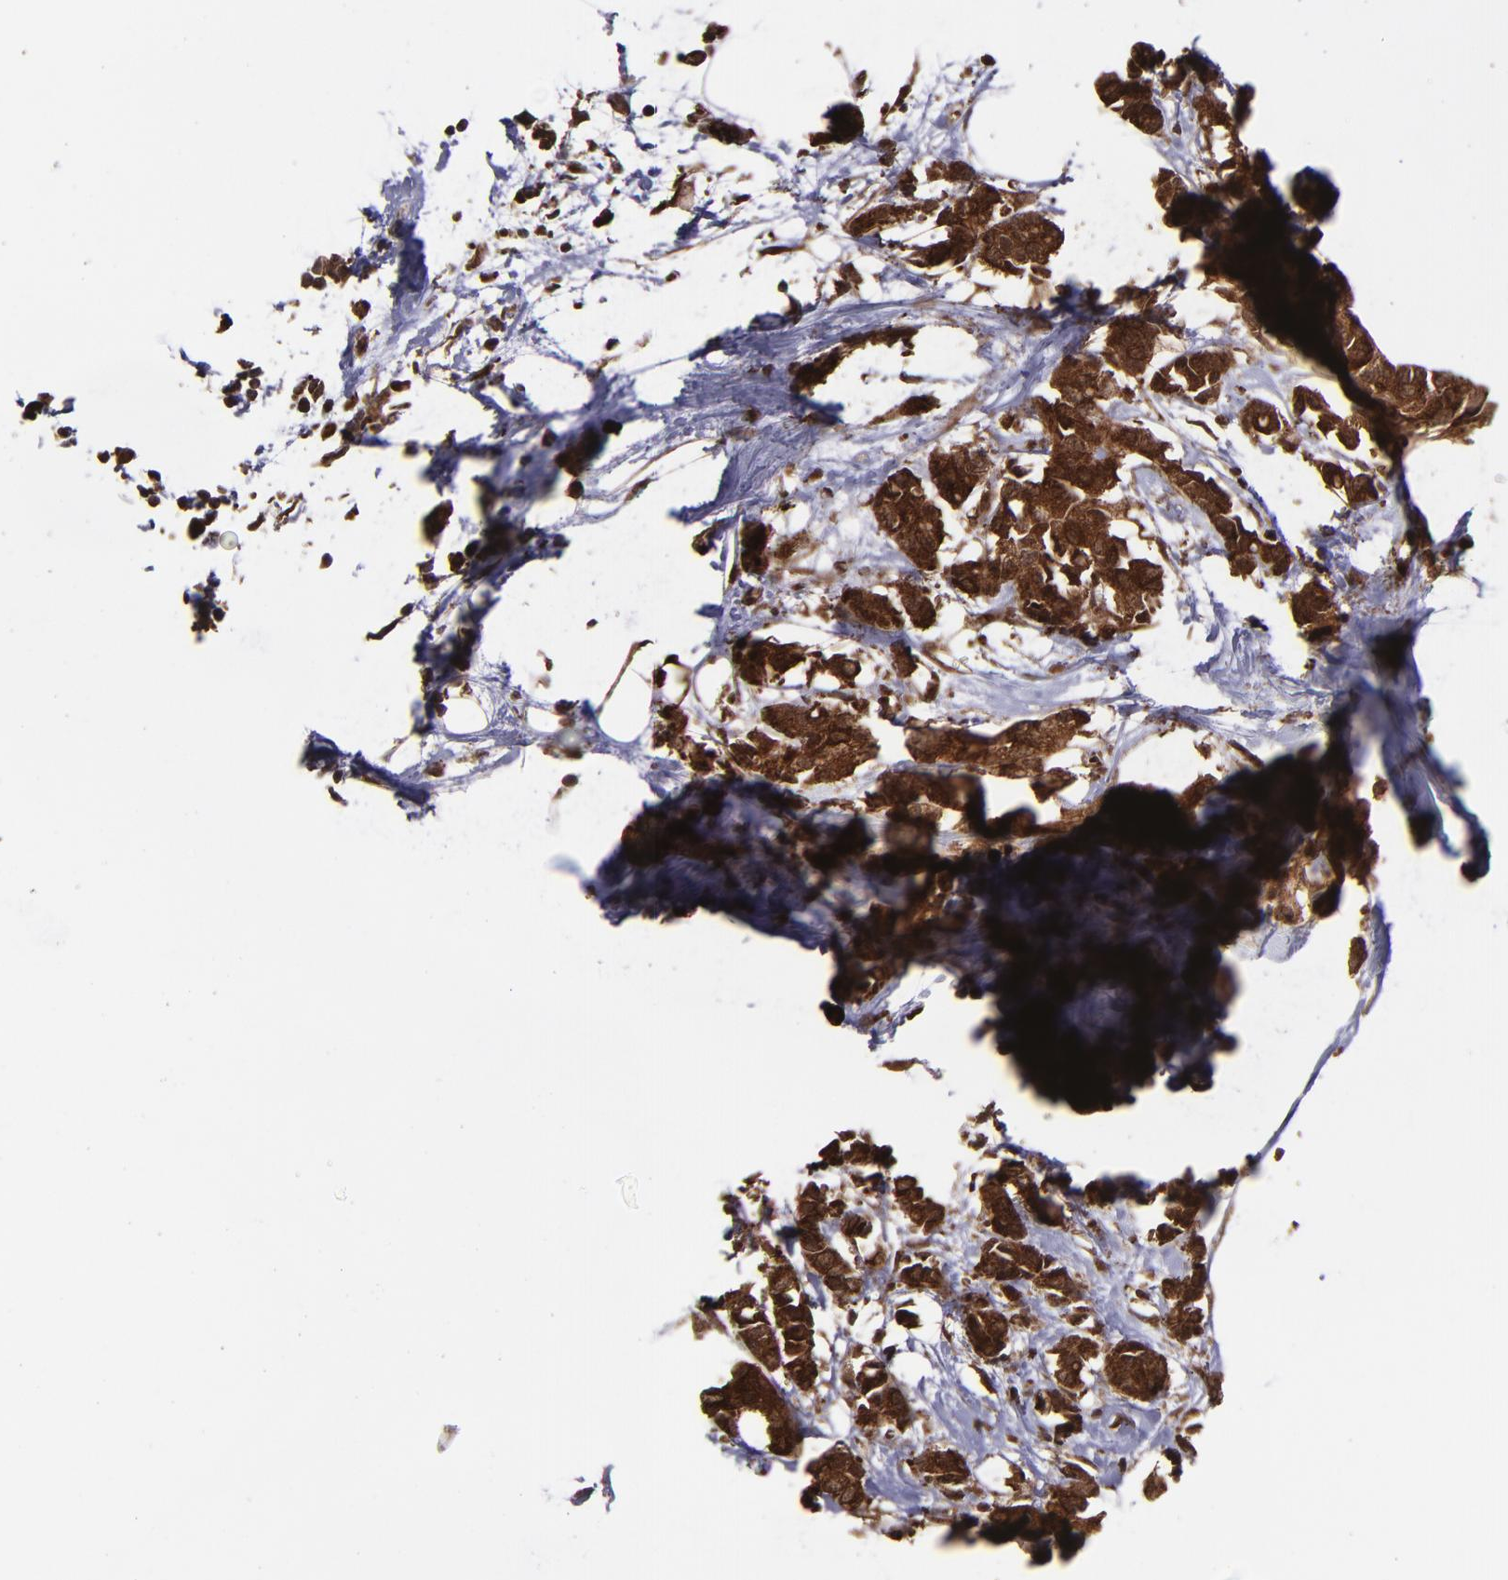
{"staining": {"intensity": "strong", "quantity": ">75%", "location": "cytoplasmic/membranous,nuclear"}, "tissue": "breast cancer", "cell_type": "Tumor cells", "image_type": "cancer", "snomed": [{"axis": "morphology", "description": "Duct carcinoma"}, {"axis": "topography", "description": "Breast"}], "caption": "Strong cytoplasmic/membranous and nuclear protein positivity is present in approximately >75% of tumor cells in breast cancer.", "gene": "EIF4ENIF1", "patient": {"sex": "female", "age": 84}}